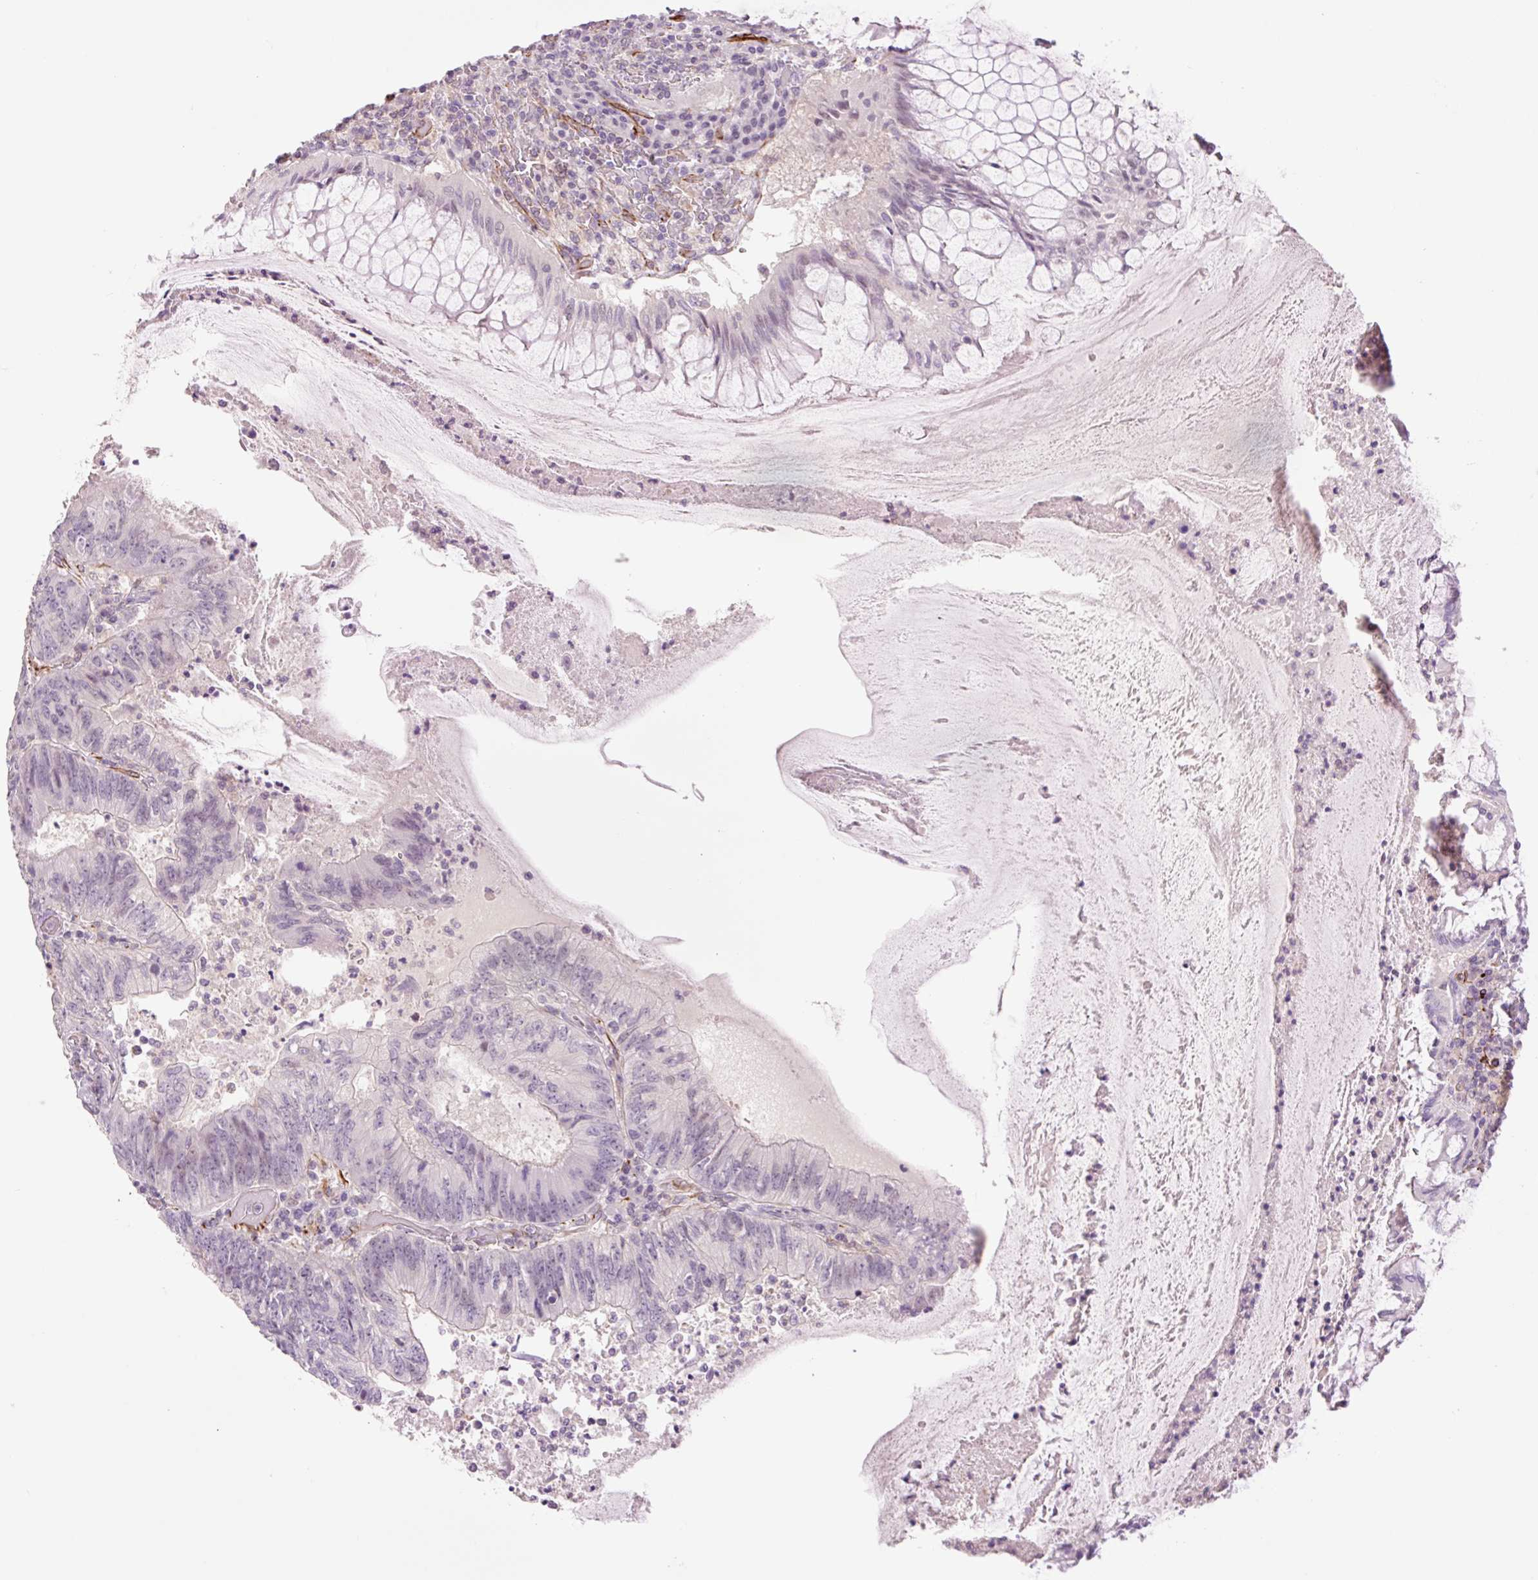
{"staining": {"intensity": "negative", "quantity": "none", "location": "none"}, "tissue": "colorectal cancer", "cell_type": "Tumor cells", "image_type": "cancer", "snomed": [{"axis": "morphology", "description": "Adenocarcinoma, NOS"}, {"axis": "topography", "description": "Colon"}], "caption": "DAB immunohistochemical staining of colorectal cancer exhibits no significant positivity in tumor cells. Nuclei are stained in blue.", "gene": "ZFYVE21", "patient": {"sex": "male", "age": 67}}